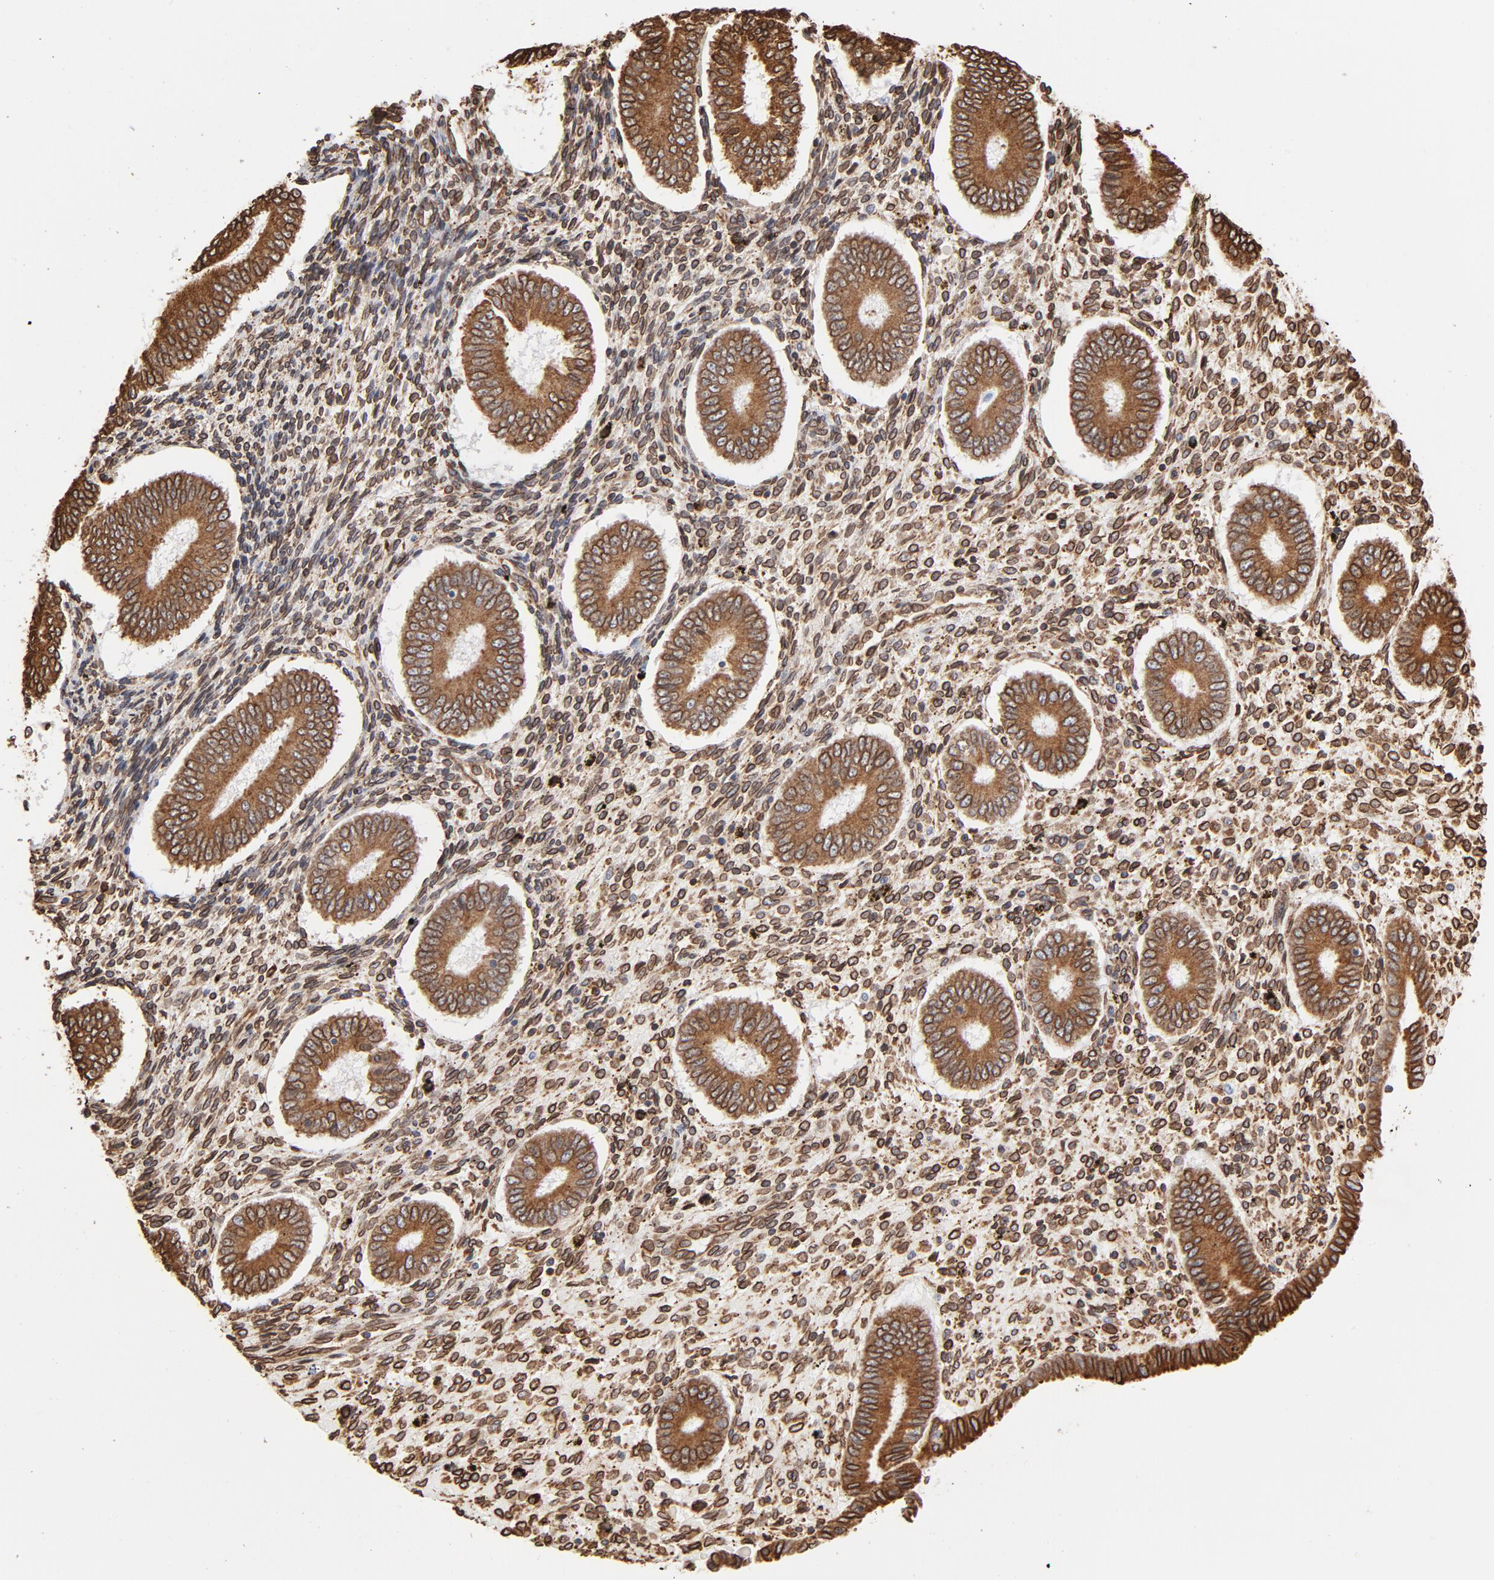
{"staining": {"intensity": "strong", "quantity": ">75%", "location": "cytoplasmic/membranous"}, "tissue": "endometrium", "cell_type": "Cells in endometrial stroma", "image_type": "normal", "snomed": [{"axis": "morphology", "description": "Normal tissue, NOS"}, {"axis": "topography", "description": "Endometrium"}], "caption": "Human endometrium stained with a brown dye demonstrates strong cytoplasmic/membranous positive expression in about >75% of cells in endometrial stroma.", "gene": "CANX", "patient": {"sex": "female", "age": 42}}